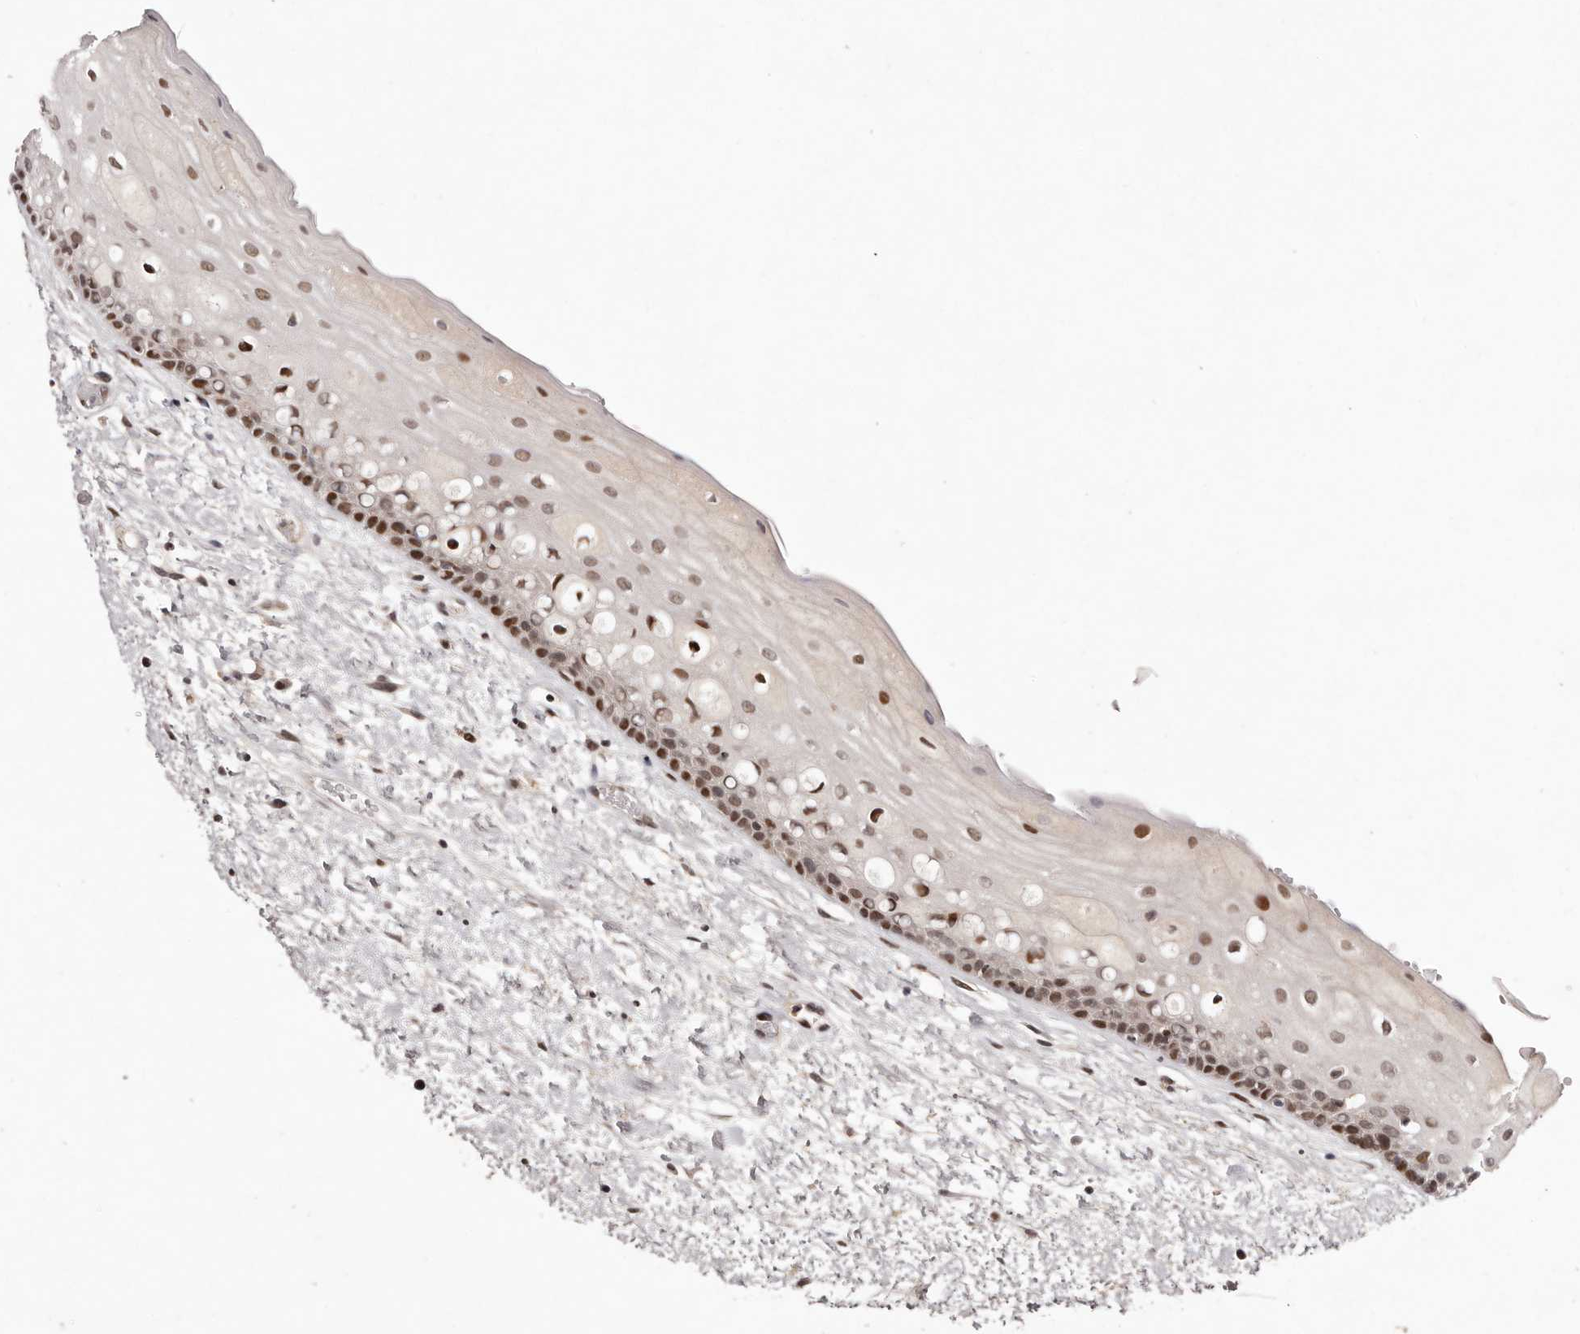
{"staining": {"intensity": "moderate", "quantity": "25%-75%", "location": "nuclear"}, "tissue": "oral mucosa", "cell_type": "Squamous epithelial cells", "image_type": "normal", "snomed": [{"axis": "morphology", "description": "Normal tissue, NOS"}, {"axis": "topography", "description": "Oral tissue"}], "caption": "The immunohistochemical stain highlights moderate nuclear expression in squamous epithelial cells of benign oral mucosa. (DAB IHC, brown staining for protein, blue staining for nuclei).", "gene": "FBXO5", "patient": {"sex": "female", "age": 76}}